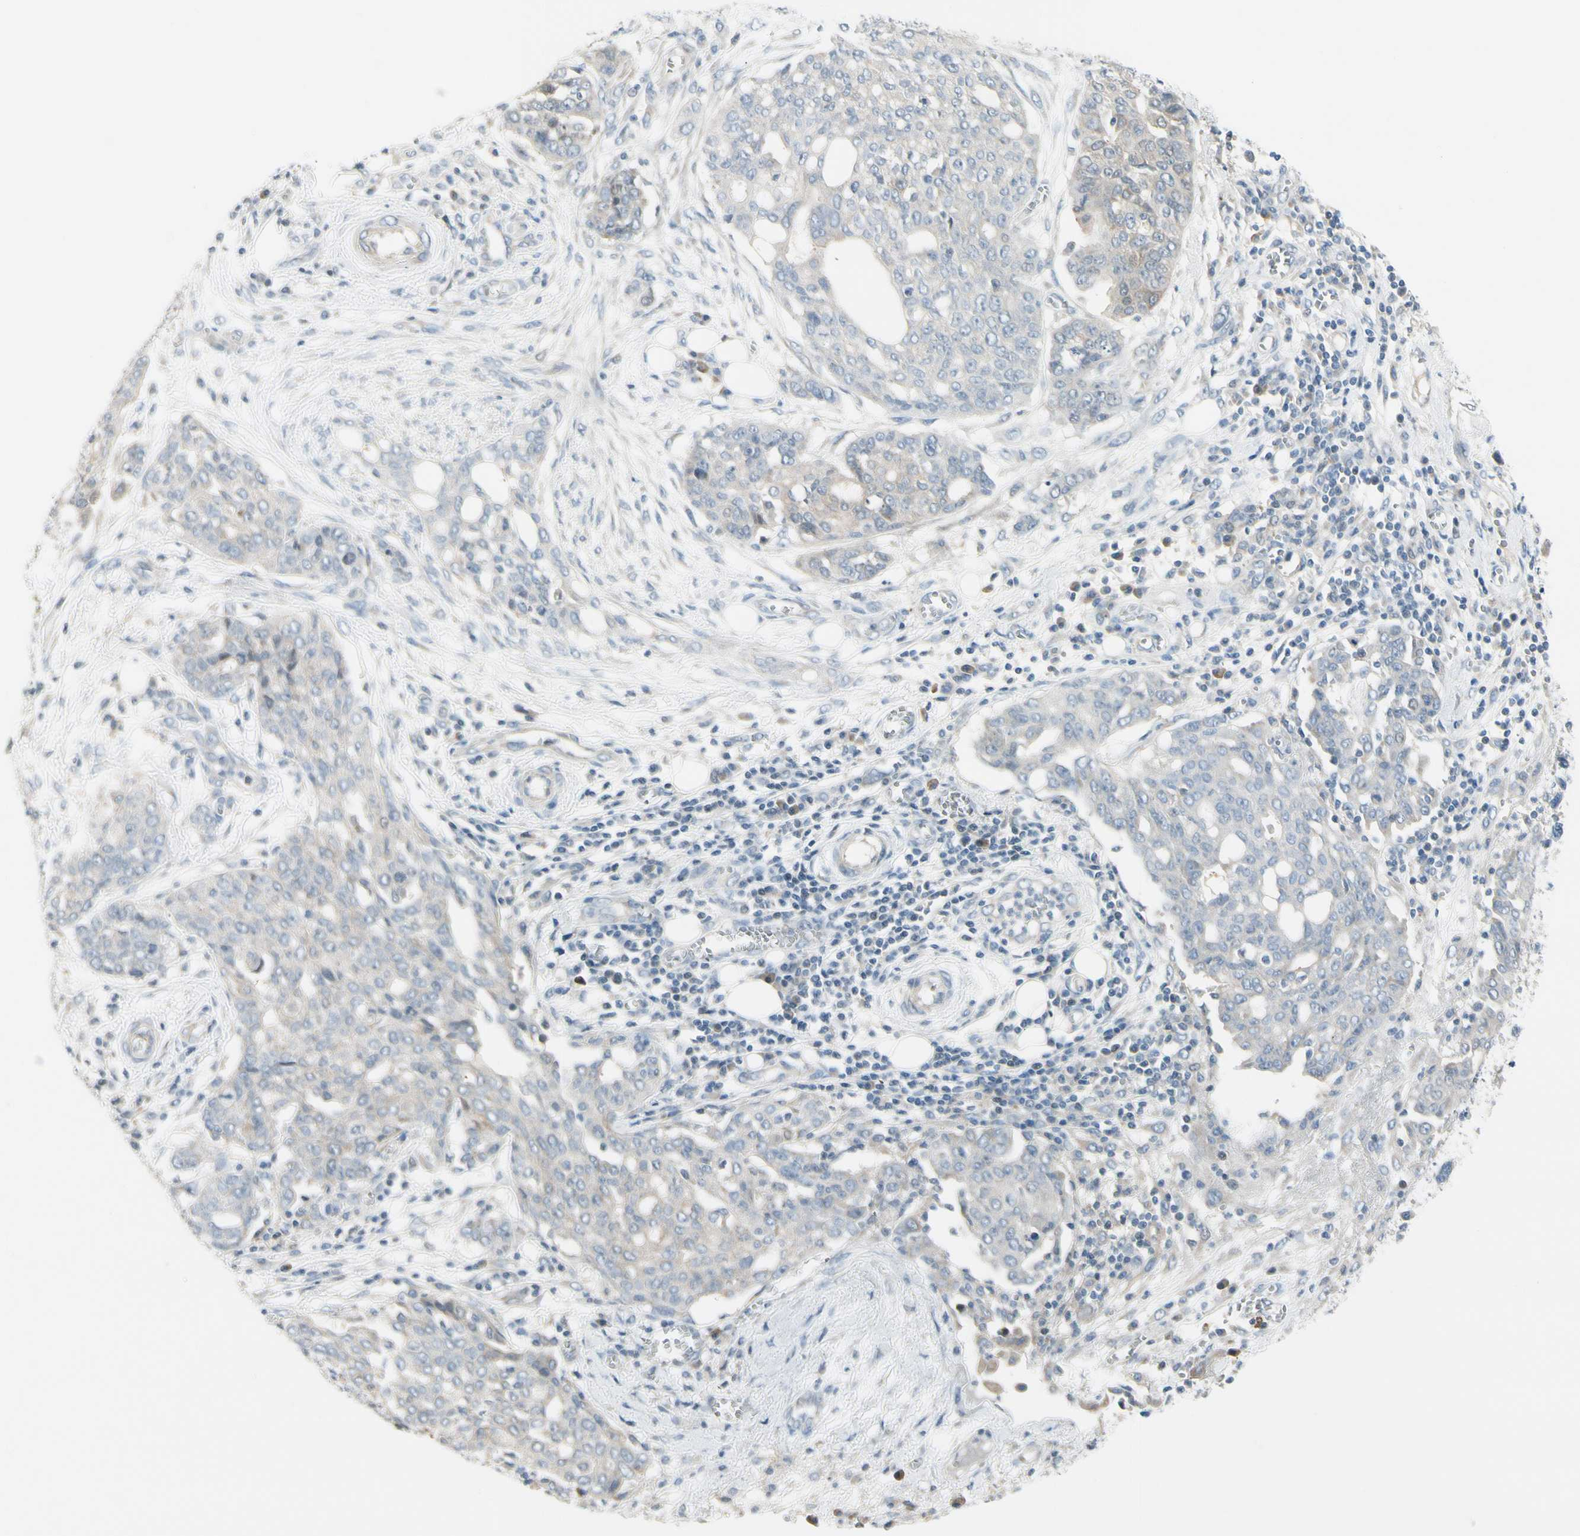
{"staining": {"intensity": "weak", "quantity": "<25%", "location": "cytoplasmic/membranous"}, "tissue": "ovarian cancer", "cell_type": "Tumor cells", "image_type": "cancer", "snomed": [{"axis": "morphology", "description": "Cystadenocarcinoma, serous, NOS"}, {"axis": "topography", "description": "Soft tissue"}, {"axis": "topography", "description": "Ovary"}], "caption": "This image is of serous cystadenocarcinoma (ovarian) stained with immunohistochemistry to label a protein in brown with the nuclei are counter-stained blue. There is no expression in tumor cells.", "gene": "CYP2E1", "patient": {"sex": "female", "age": 57}}